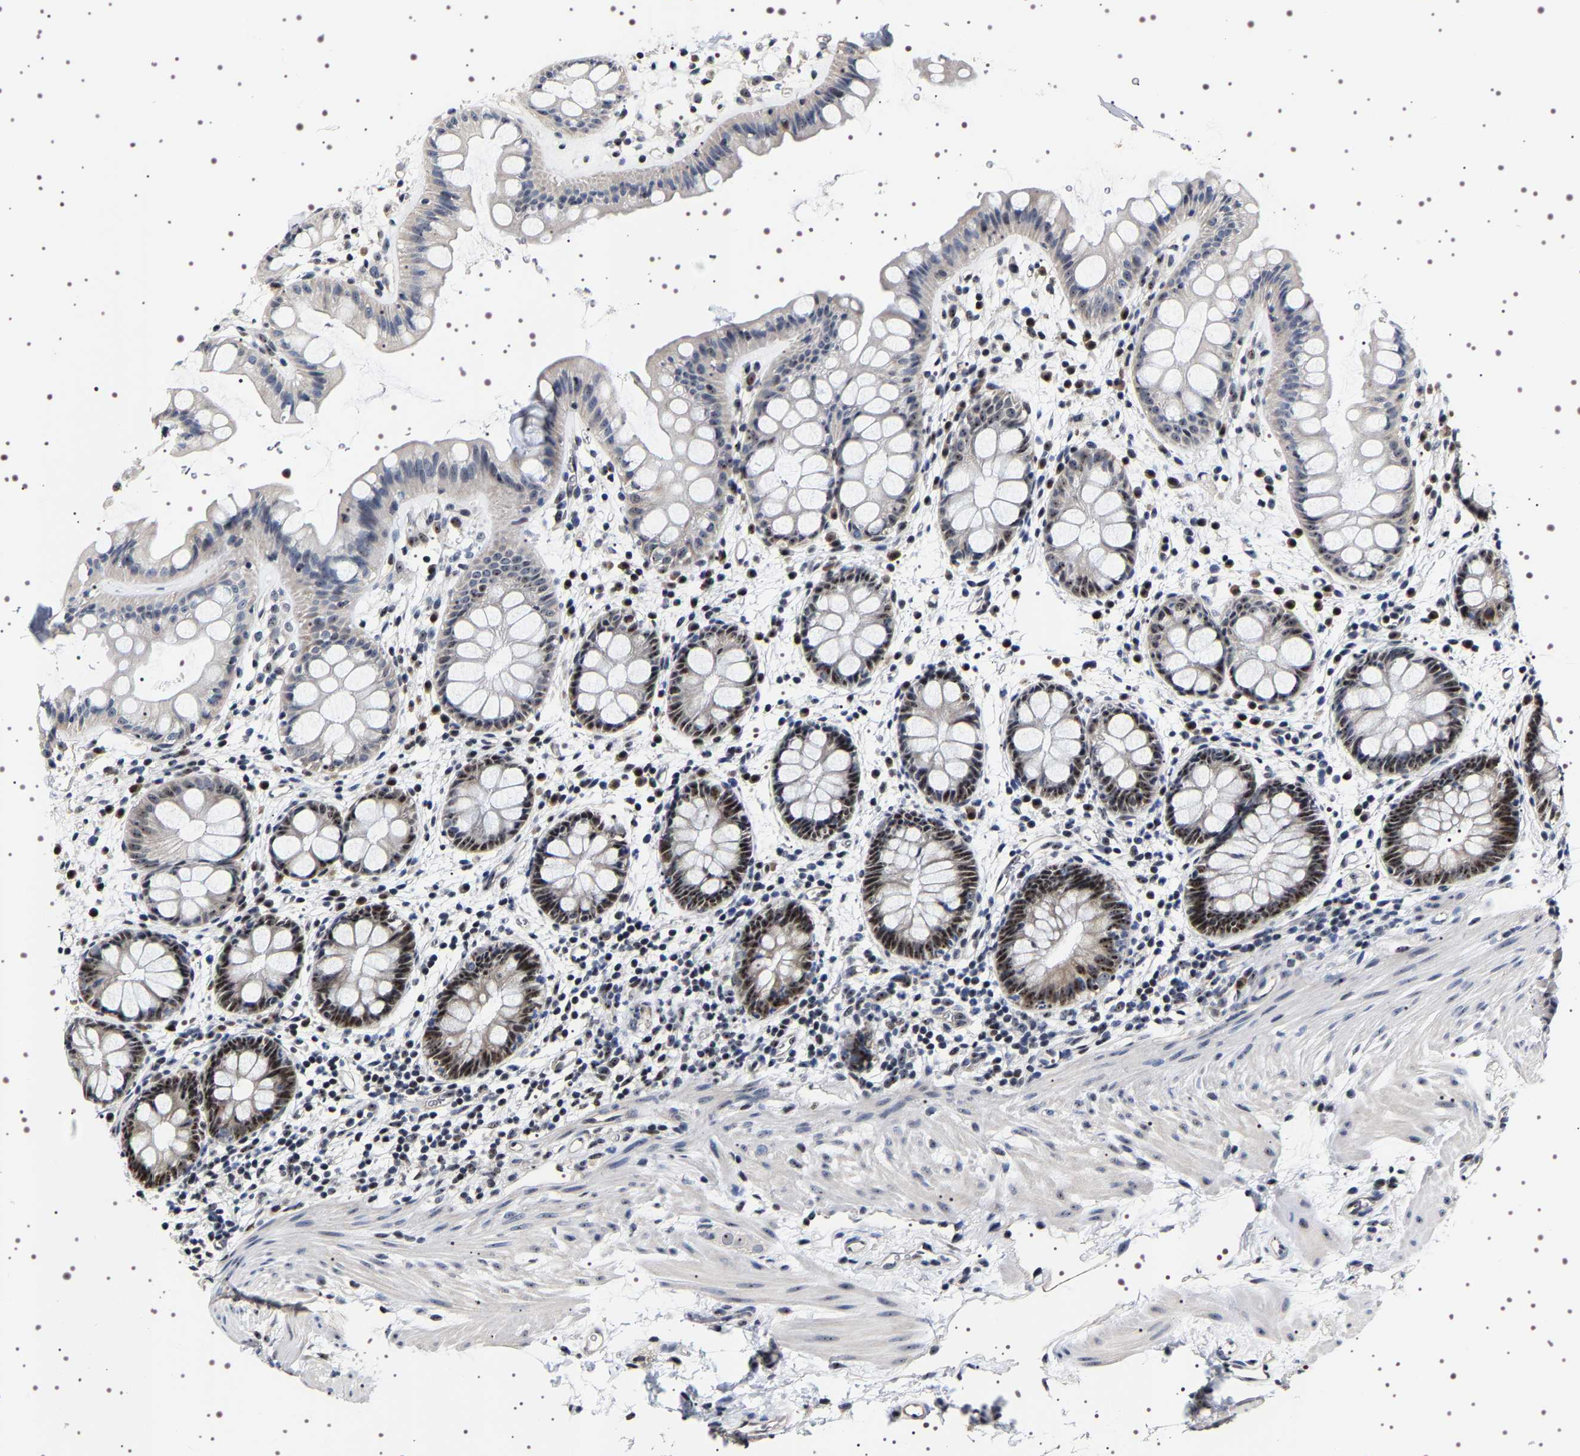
{"staining": {"intensity": "strong", "quantity": "25%-75%", "location": "nuclear"}, "tissue": "rectum", "cell_type": "Glandular cells", "image_type": "normal", "snomed": [{"axis": "morphology", "description": "Normal tissue, NOS"}, {"axis": "topography", "description": "Rectum"}], "caption": "Rectum stained for a protein (brown) demonstrates strong nuclear positive staining in about 25%-75% of glandular cells.", "gene": "GNL3", "patient": {"sex": "female", "age": 24}}